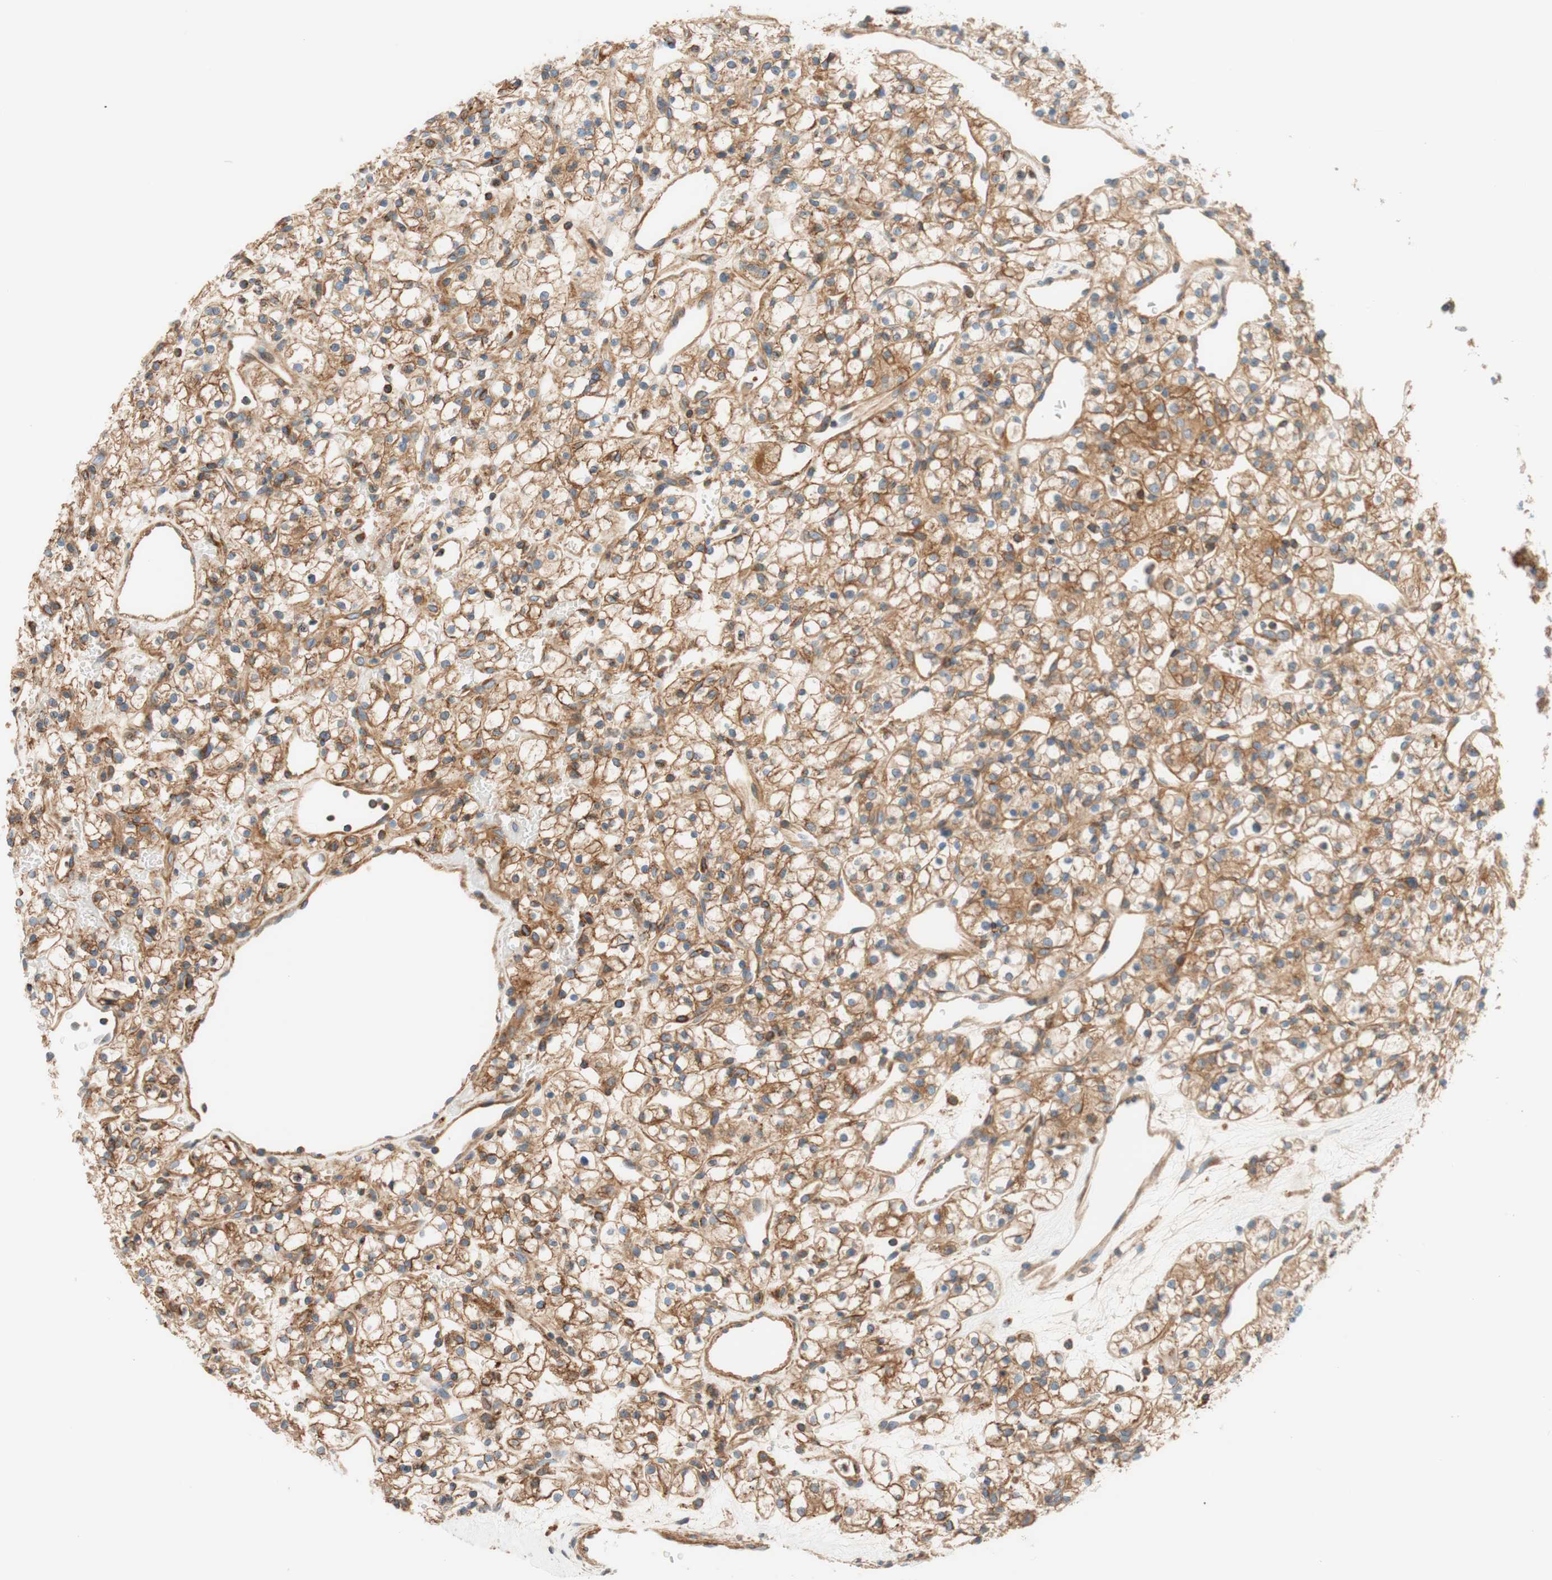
{"staining": {"intensity": "moderate", "quantity": ">75%", "location": "cytoplasmic/membranous"}, "tissue": "renal cancer", "cell_type": "Tumor cells", "image_type": "cancer", "snomed": [{"axis": "morphology", "description": "Adenocarcinoma, NOS"}, {"axis": "topography", "description": "Kidney"}], "caption": "Adenocarcinoma (renal) was stained to show a protein in brown. There is medium levels of moderate cytoplasmic/membranous positivity in approximately >75% of tumor cells. The protein is stained brown, and the nuclei are stained in blue (DAB (3,3'-diaminobenzidine) IHC with brightfield microscopy, high magnification).", "gene": "VPS26A", "patient": {"sex": "female", "age": 60}}